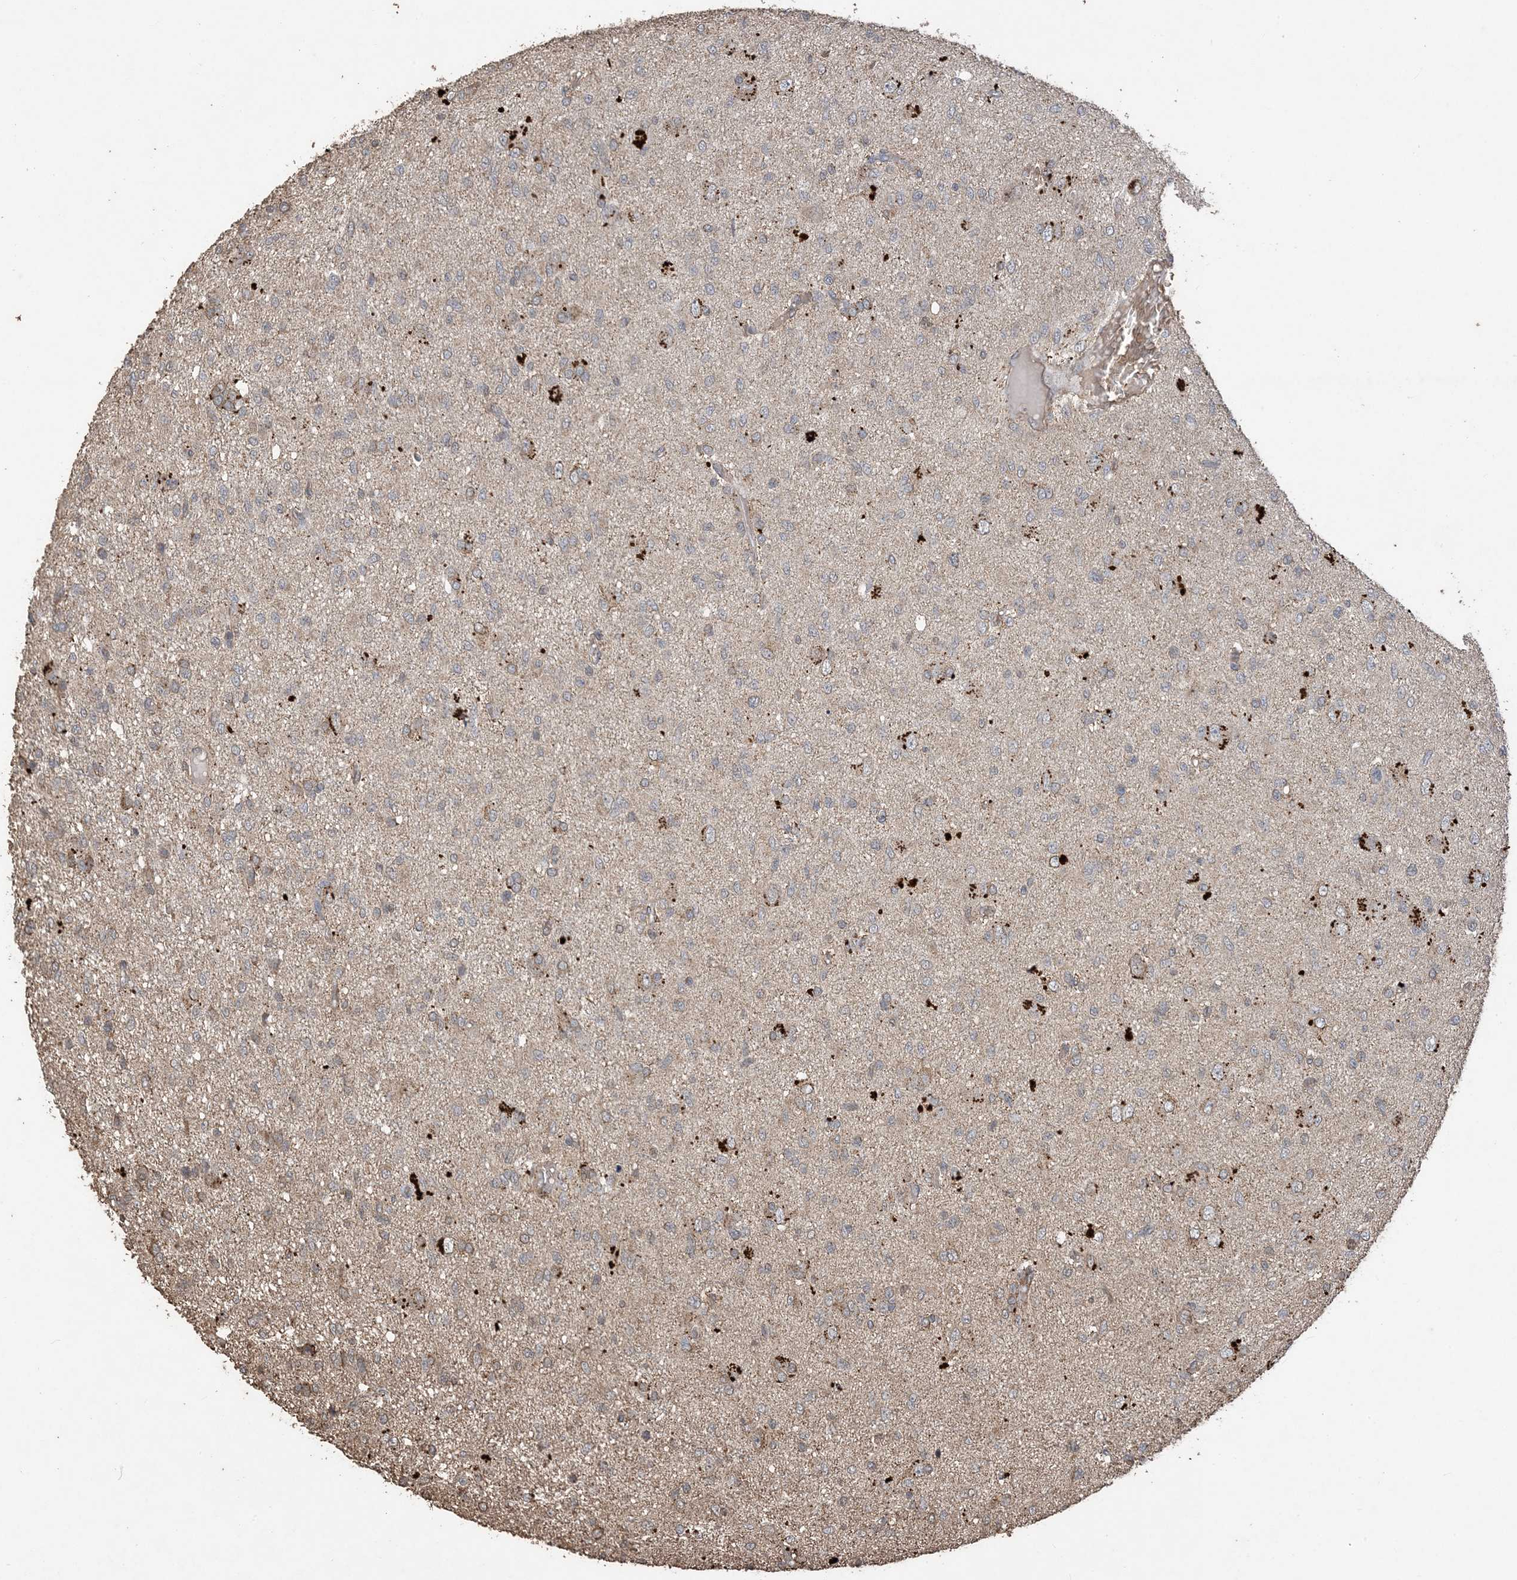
{"staining": {"intensity": "negative", "quantity": "none", "location": "none"}, "tissue": "glioma", "cell_type": "Tumor cells", "image_type": "cancer", "snomed": [{"axis": "morphology", "description": "Glioma, malignant, High grade"}, {"axis": "topography", "description": "Brain"}], "caption": "Glioma stained for a protein using immunohistochemistry displays no expression tumor cells.", "gene": "HPS4", "patient": {"sex": "female", "age": 59}}